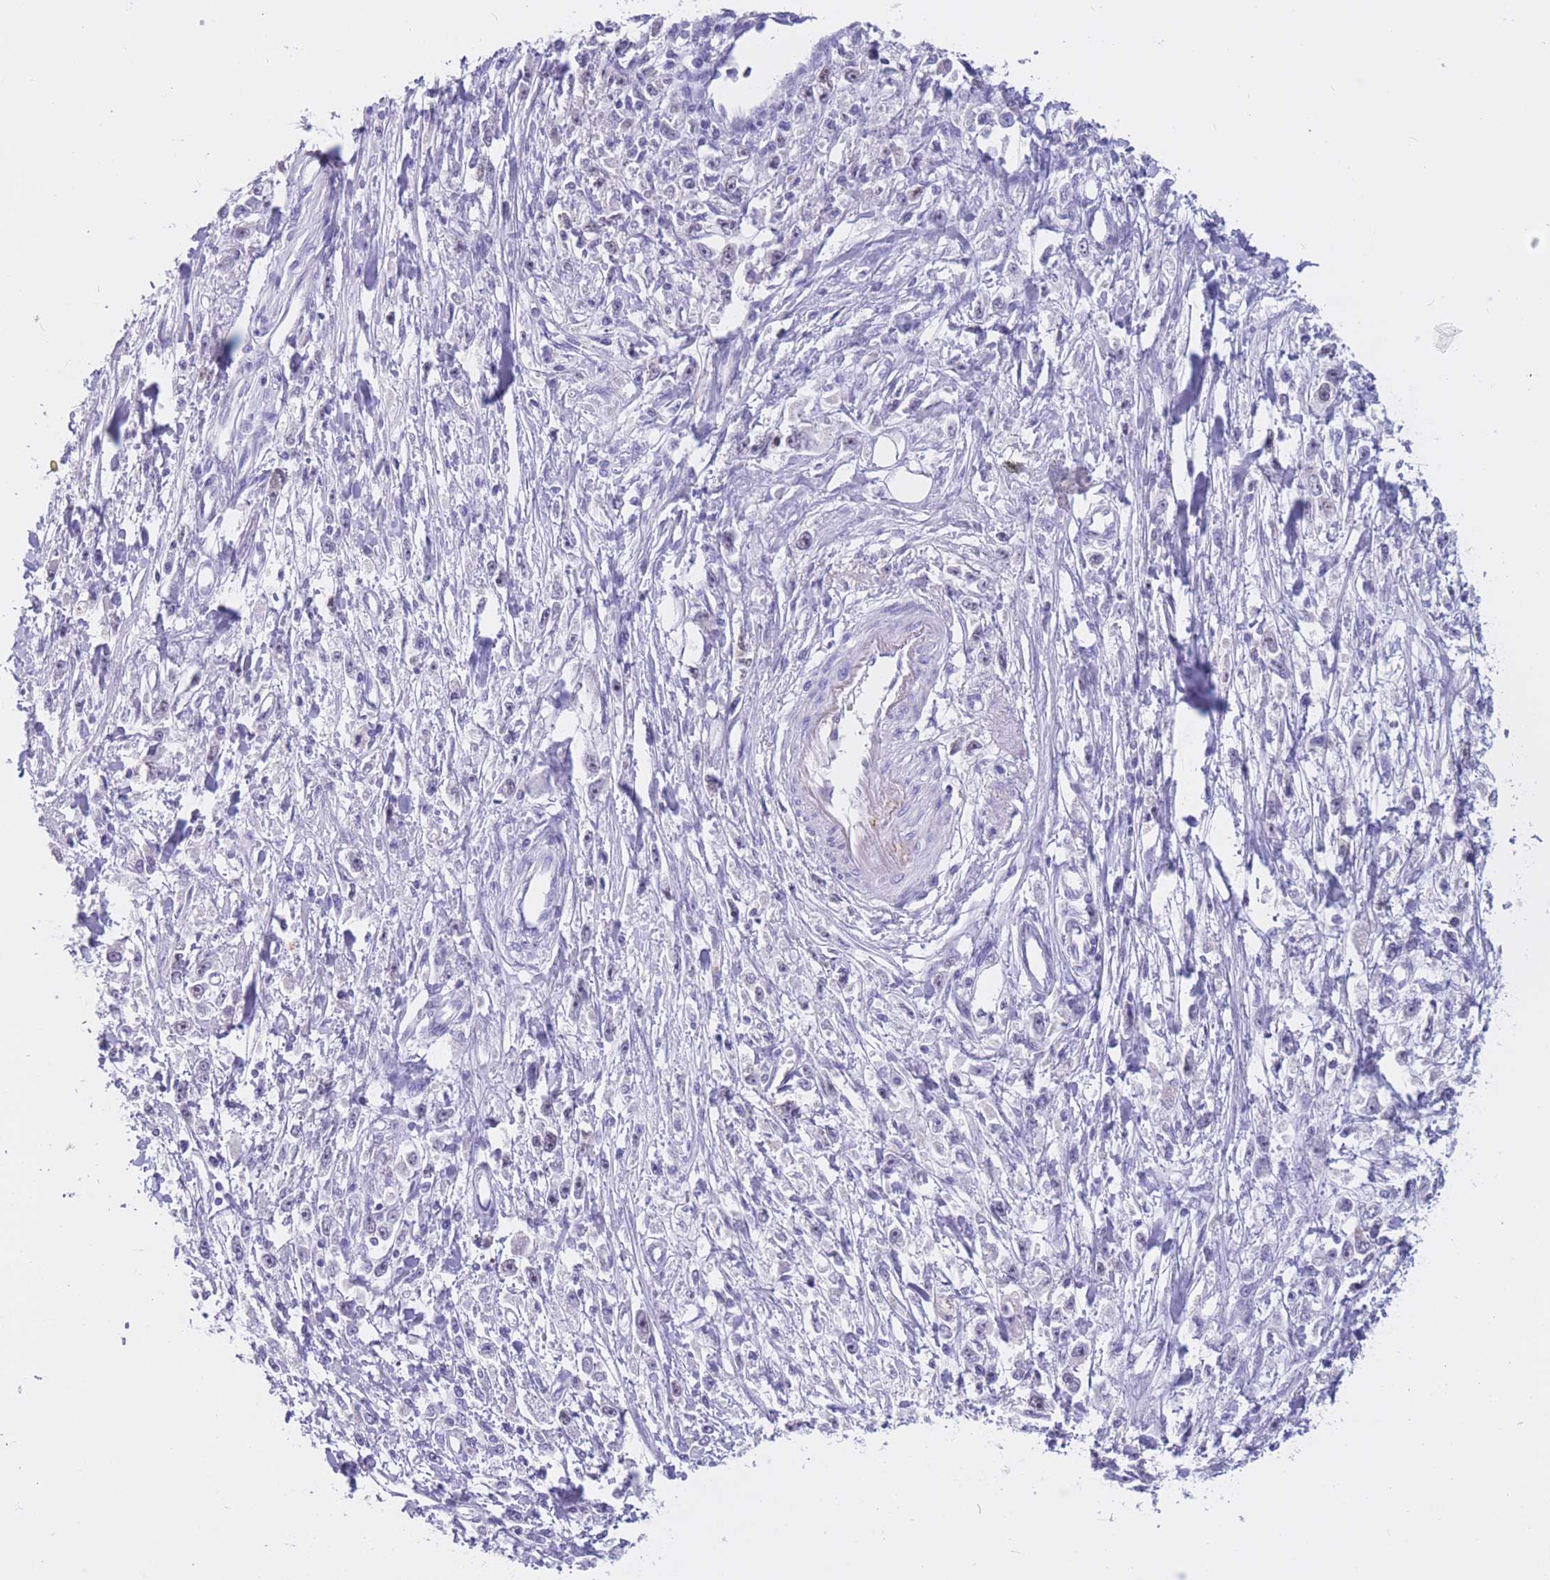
{"staining": {"intensity": "negative", "quantity": "none", "location": "none"}, "tissue": "stomach cancer", "cell_type": "Tumor cells", "image_type": "cancer", "snomed": [{"axis": "morphology", "description": "Adenocarcinoma, NOS"}, {"axis": "topography", "description": "Stomach"}], "caption": "DAB immunohistochemical staining of stomach adenocarcinoma demonstrates no significant staining in tumor cells.", "gene": "BOP1", "patient": {"sex": "female", "age": 59}}